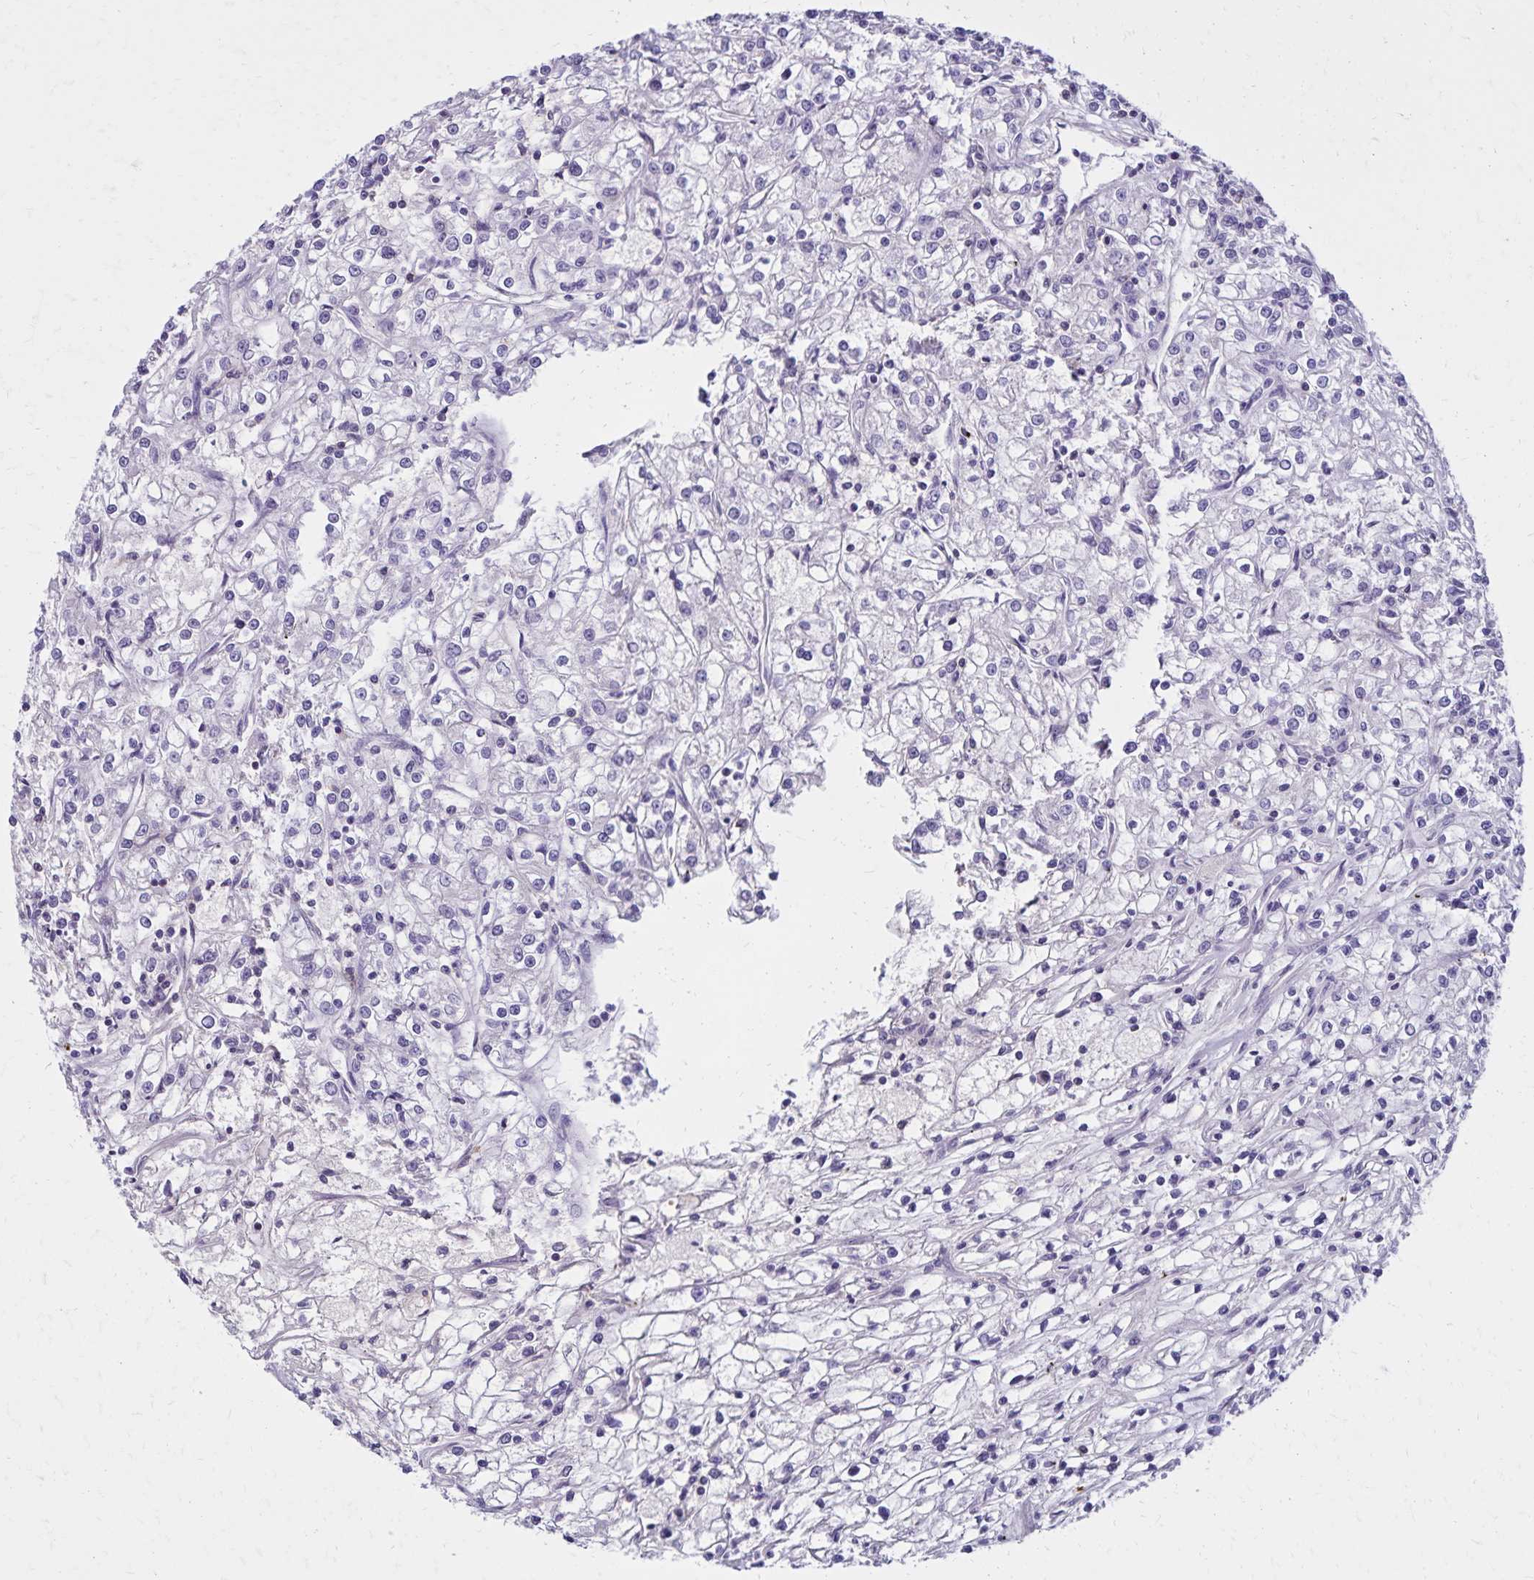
{"staining": {"intensity": "negative", "quantity": "none", "location": "none"}, "tissue": "renal cancer", "cell_type": "Tumor cells", "image_type": "cancer", "snomed": [{"axis": "morphology", "description": "Adenocarcinoma, NOS"}, {"axis": "topography", "description": "Kidney"}], "caption": "Tumor cells are negative for brown protein staining in renal cancer.", "gene": "CD27", "patient": {"sex": "female", "age": 59}}